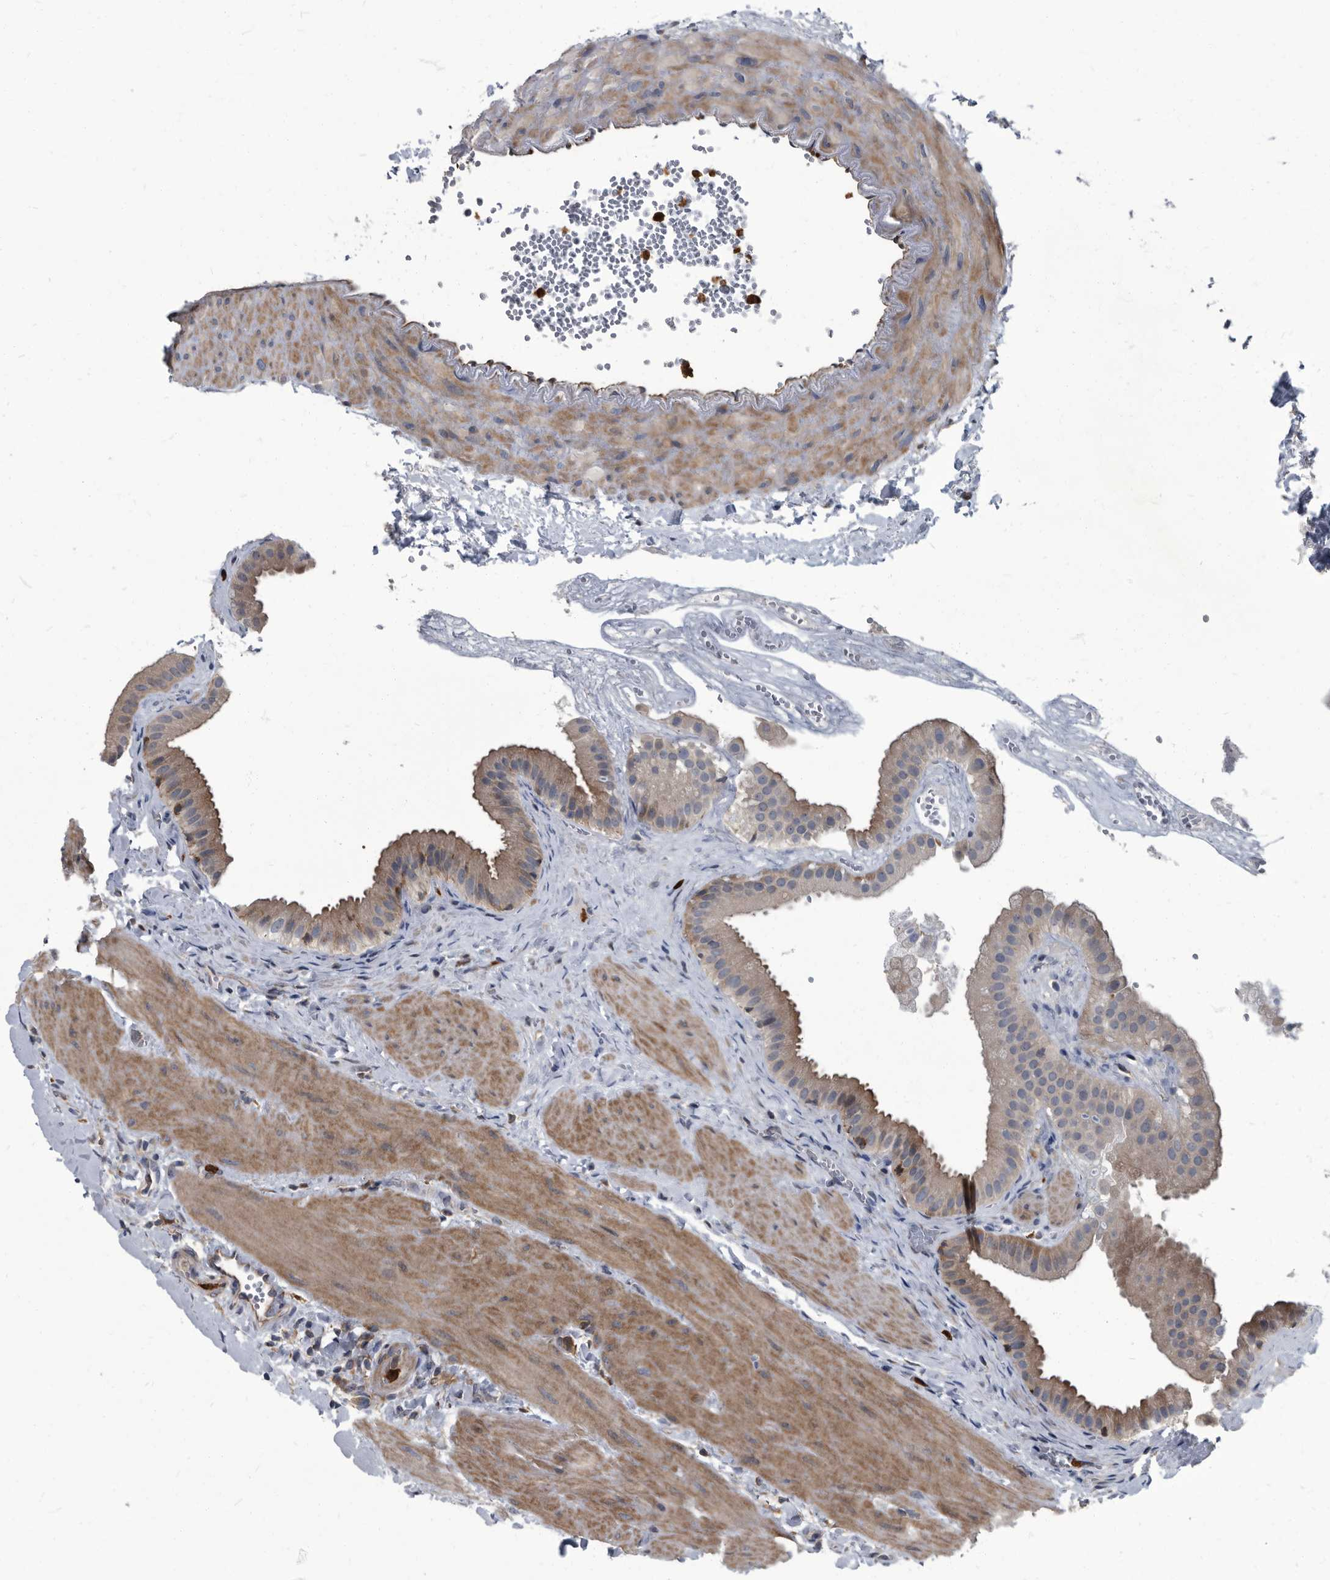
{"staining": {"intensity": "weak", "quantity": "25%-75%", "location": "cytoplasmic/membranous"}, "tissue": "gallbladder", "cell_type": "Glandular cells", "image_type": "normal", "snomed": [{"axis": "morphology", "description": "Normal tissue, NOS"}, {"axis": "topography", "description": "Gallbladder"}], "caption": "Protein analysis of normal gallbladder demonstrates weak cytoplasmic/membranous positivity in approximately 25%-75% of glandular cells.", "gene": "CDV3", "patient": {"sex": "male", "age": 55}}